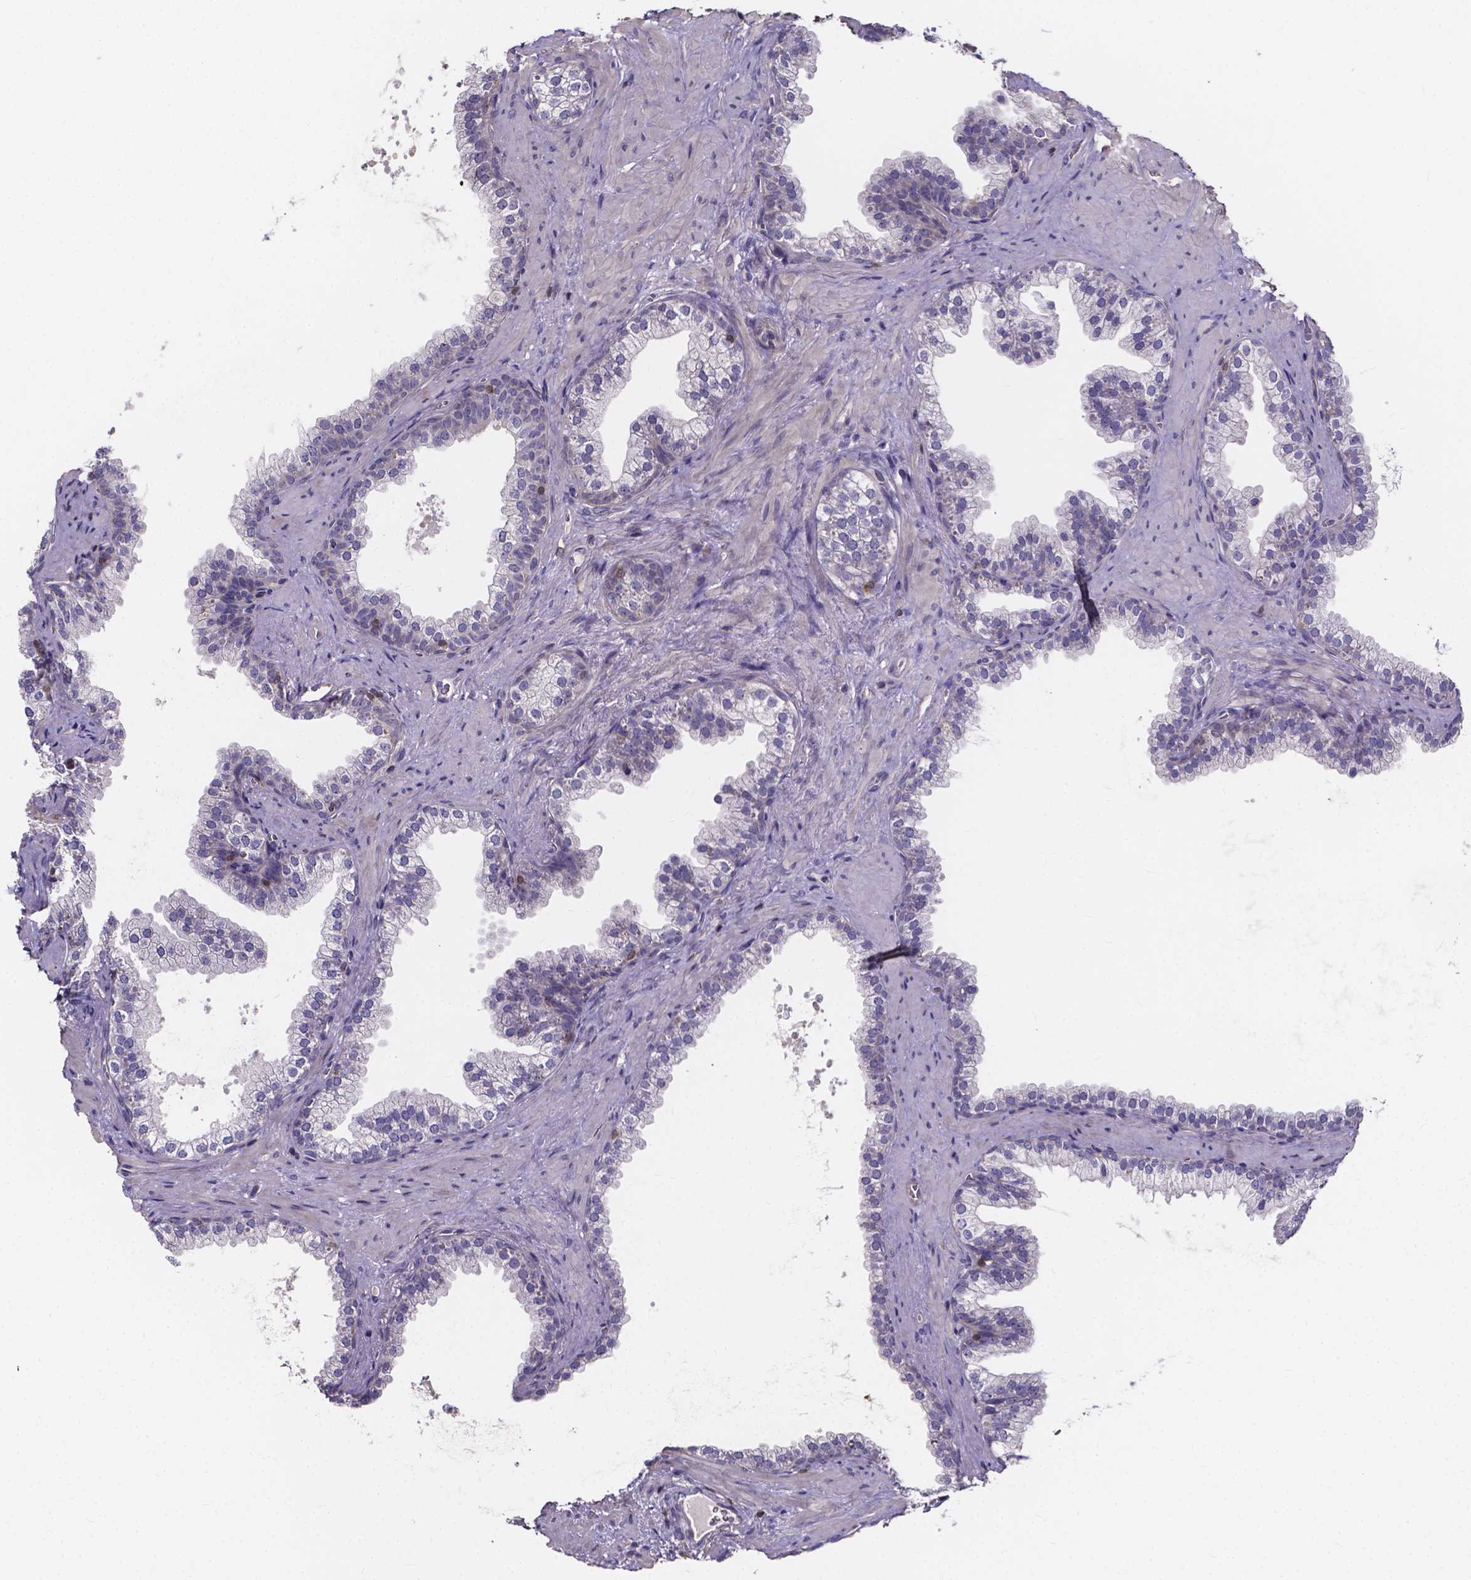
{"staining": {"intensity": "moderate", "quantity": "<25%", "location": "cytoplasmic/membranous"}, "tissue": "prostate", "cell_type": "Glandular cells", "image_type": "normal", "snomed": [{"axis": "morphology", "description": "Normal tissue, NOS"}, {"axis": "topography", "description": "Prostate"}], "caption": "Benign prostate shows moderate cytoplasmic/membranous expression in approximately <25% of glandular cells, visualized by immunohistochemistry. Using DAB (brown) and hematoxylin (blue) stains, captured at high magnification using brightfield microscopy.", "gene": "THEMIS", "patient": {"sex": "male", "age": 79}}